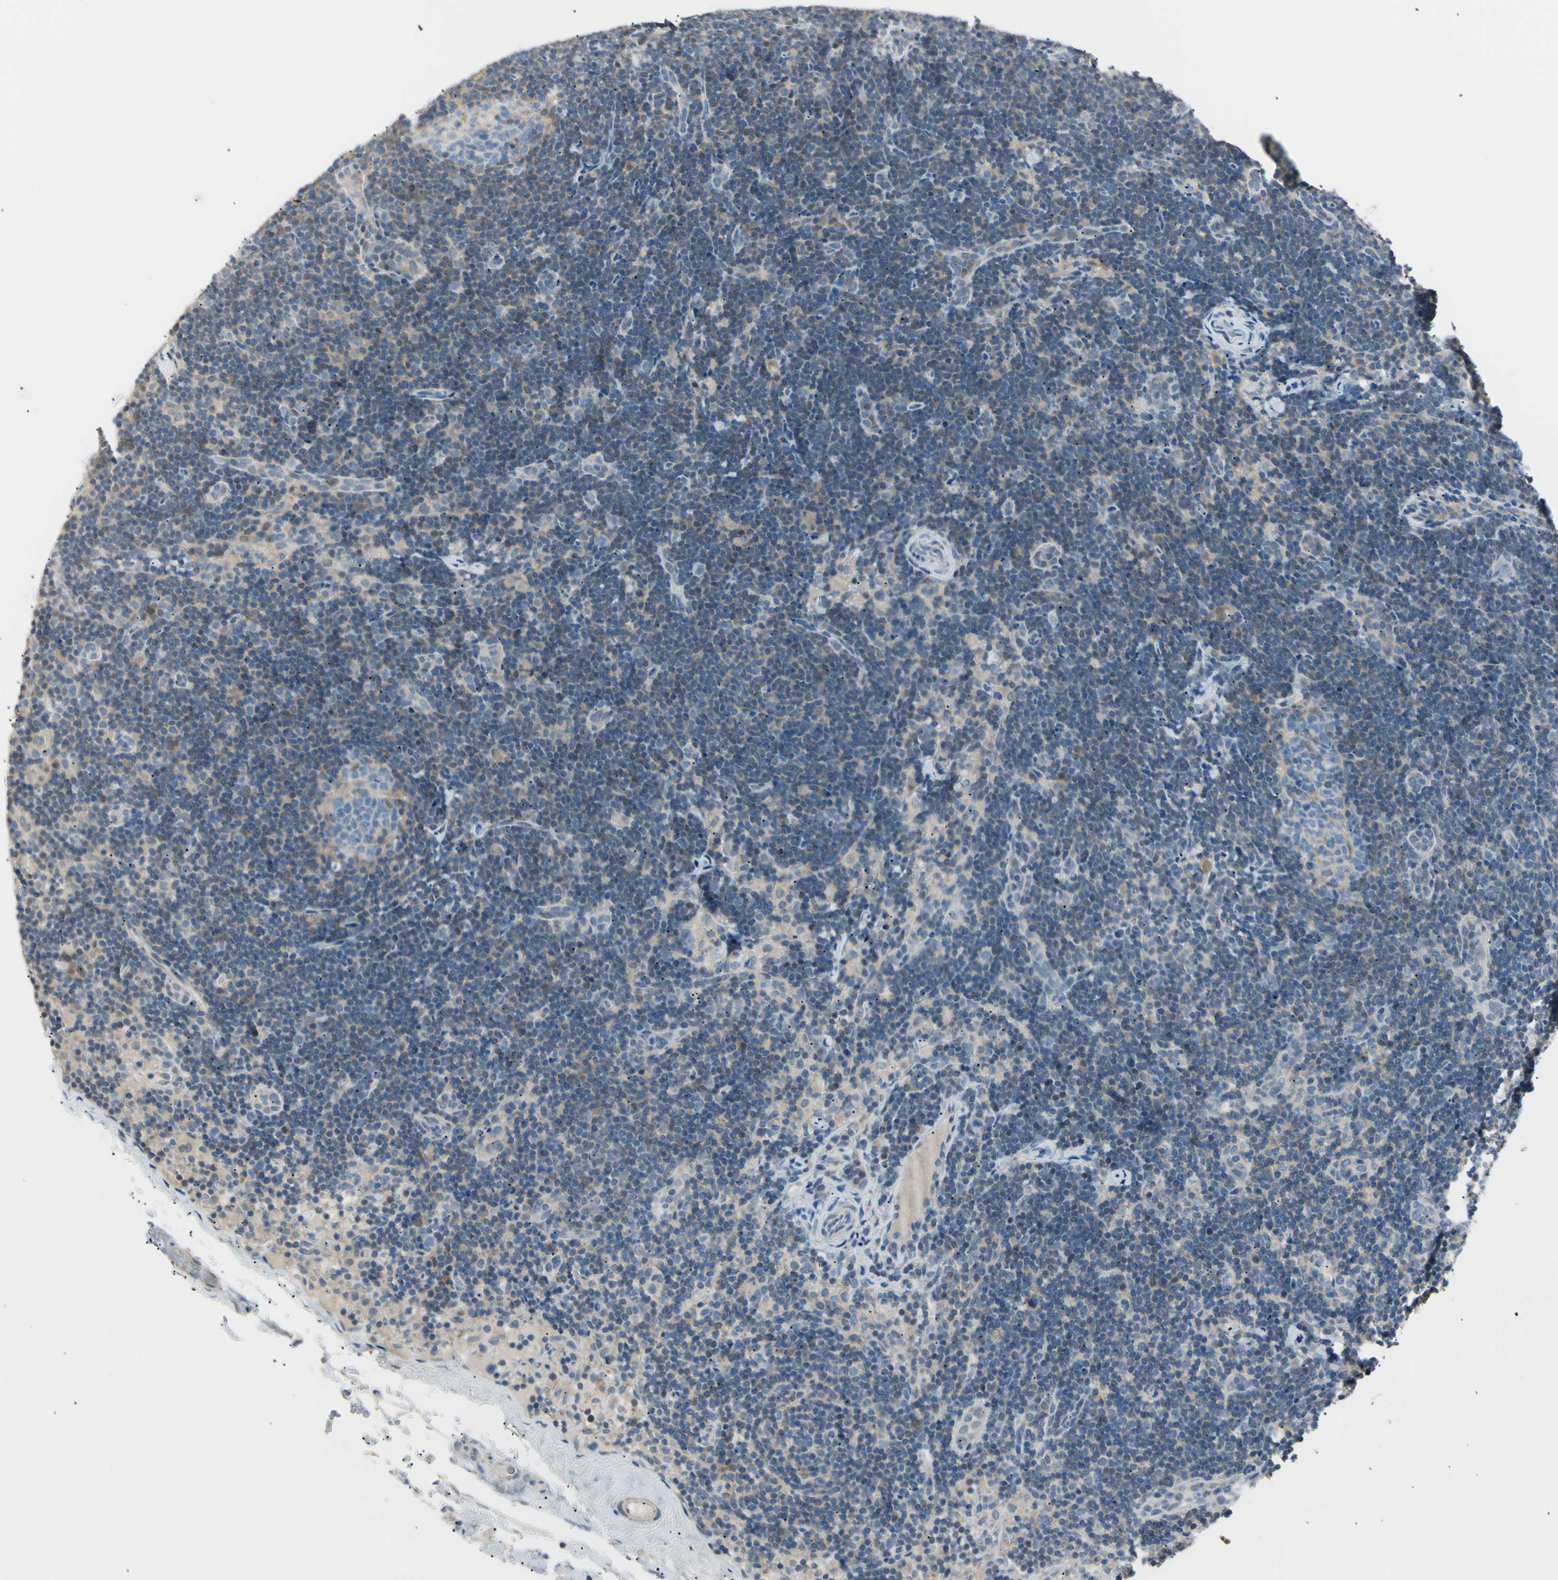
{"staining": {"intensity": "weak", "quantity": ">75%", "location": "cytoplasmic/membranous"}, "tissue": "lymph node", "cell_type": "Germinal center cells", "image_type": "normal", "snomed": [{"axis": "morphology", "description": "Normal tissue, NOS"}, {"axis": "topography", "description": "Lymph node"}], "caption": "DAB immunohistochemical staining of normal human lymph node reveals weak cytoplasmic/membranous protein positivity in about >75% of germinal center cells. The protein of interest is shown in brown color, while the nuclei are stained blue.", "gene": "LHPP", "patient": {"sex": "female", "age": 14}}